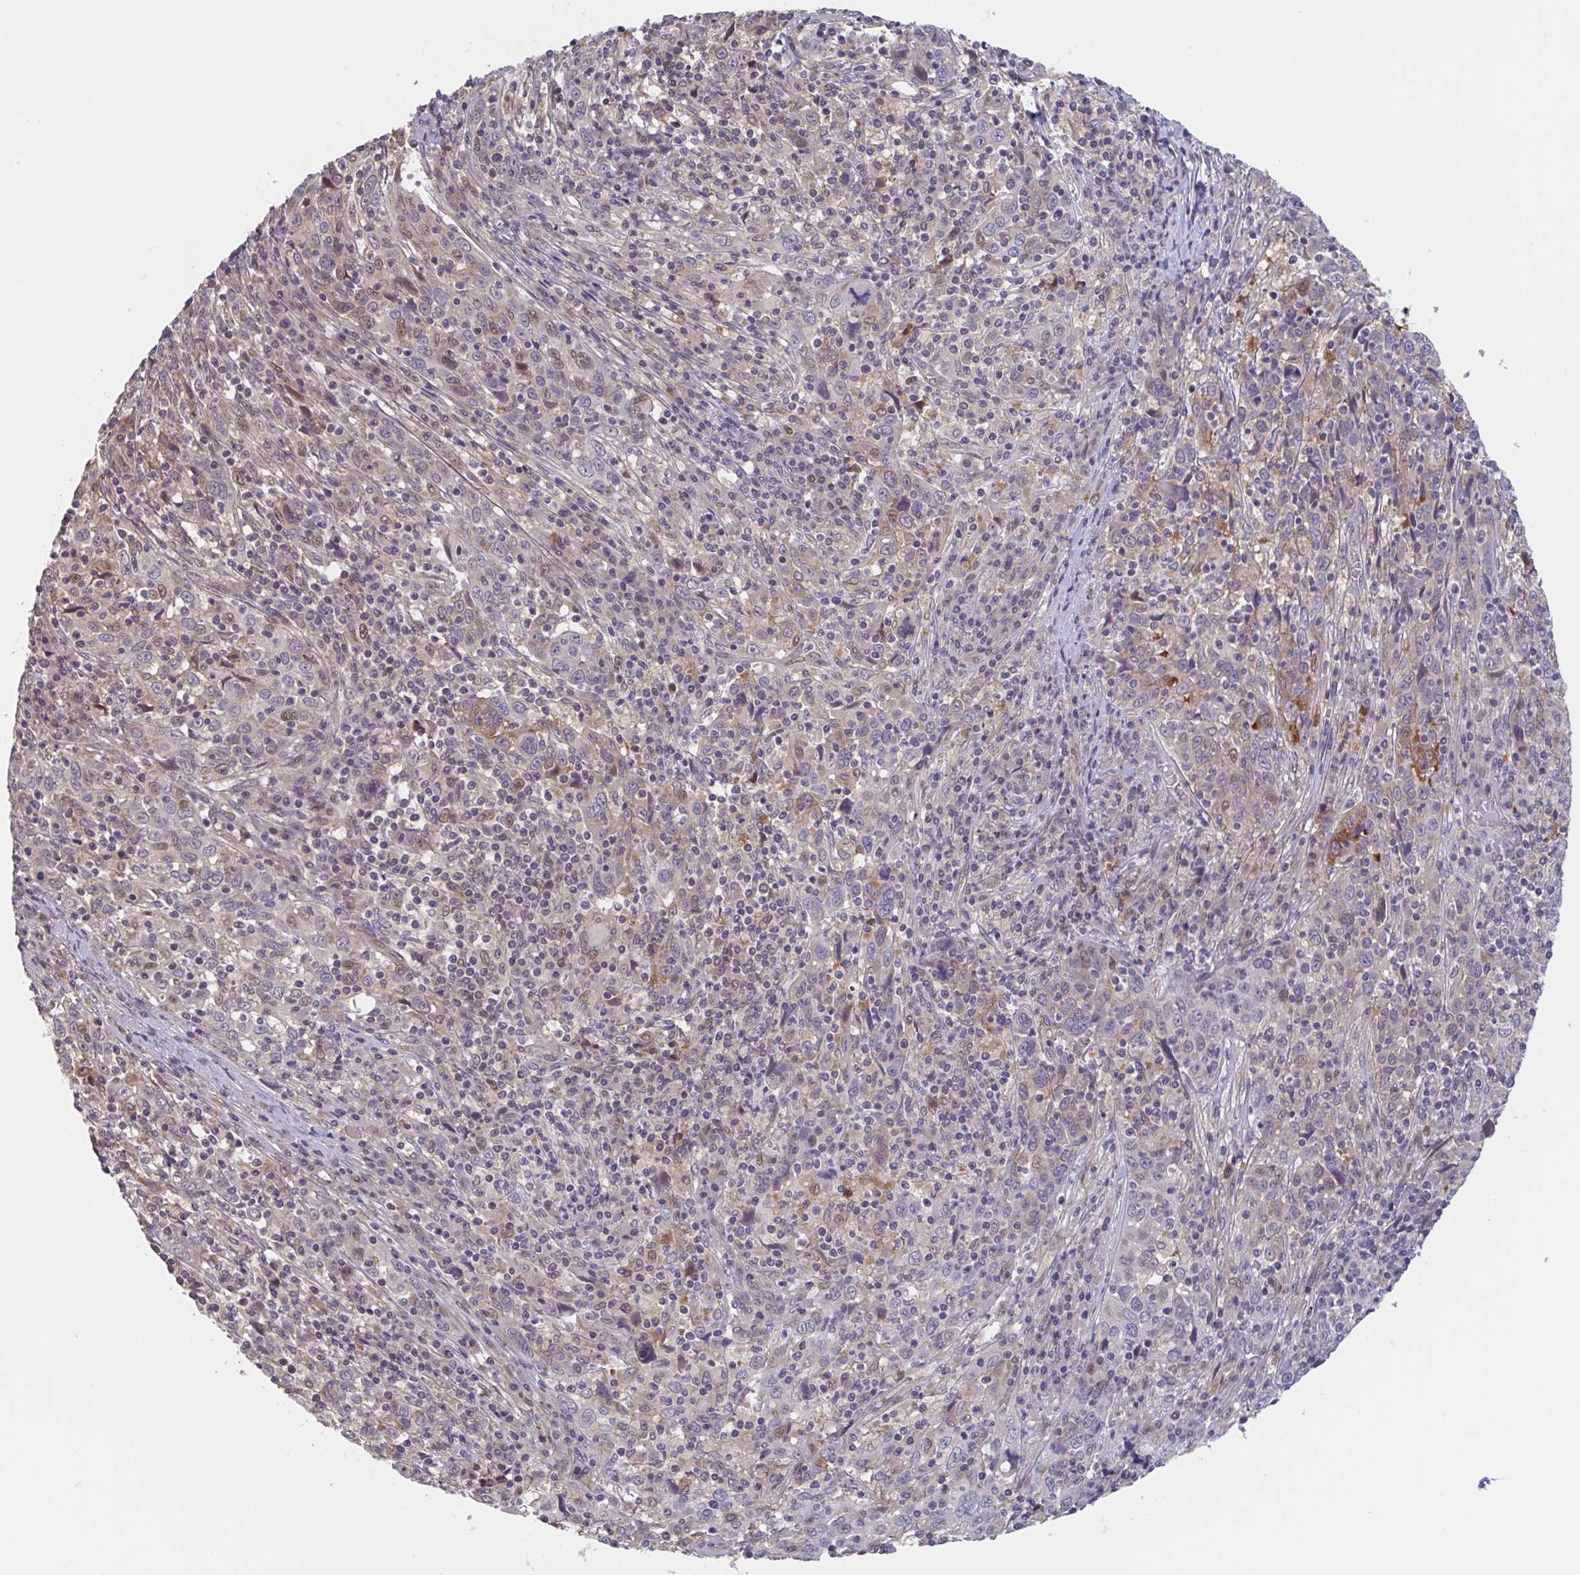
{"staining": {"intensity": "moderate", "quantity": "<25%", "location": "nuclear"}, "tissue": "cervical cancer", "cell_type": "Tumor cells", "image_type": "cancer", "snomed": [{"axis": "morphology", "description": "Squamous cell carcinoma, NOS"}, {"axis": "topography", "description": "Cervix"}], "caption": "Immunohistochemistry (IHC) (DAB) staining of human cervical cancer (squamous cell carcinoma) demonstrates moderate nuclear protein positivity in about <25% of tumor cells.", "gene": "RIOK1", "patient": {"sex": "female", "age": 46}}